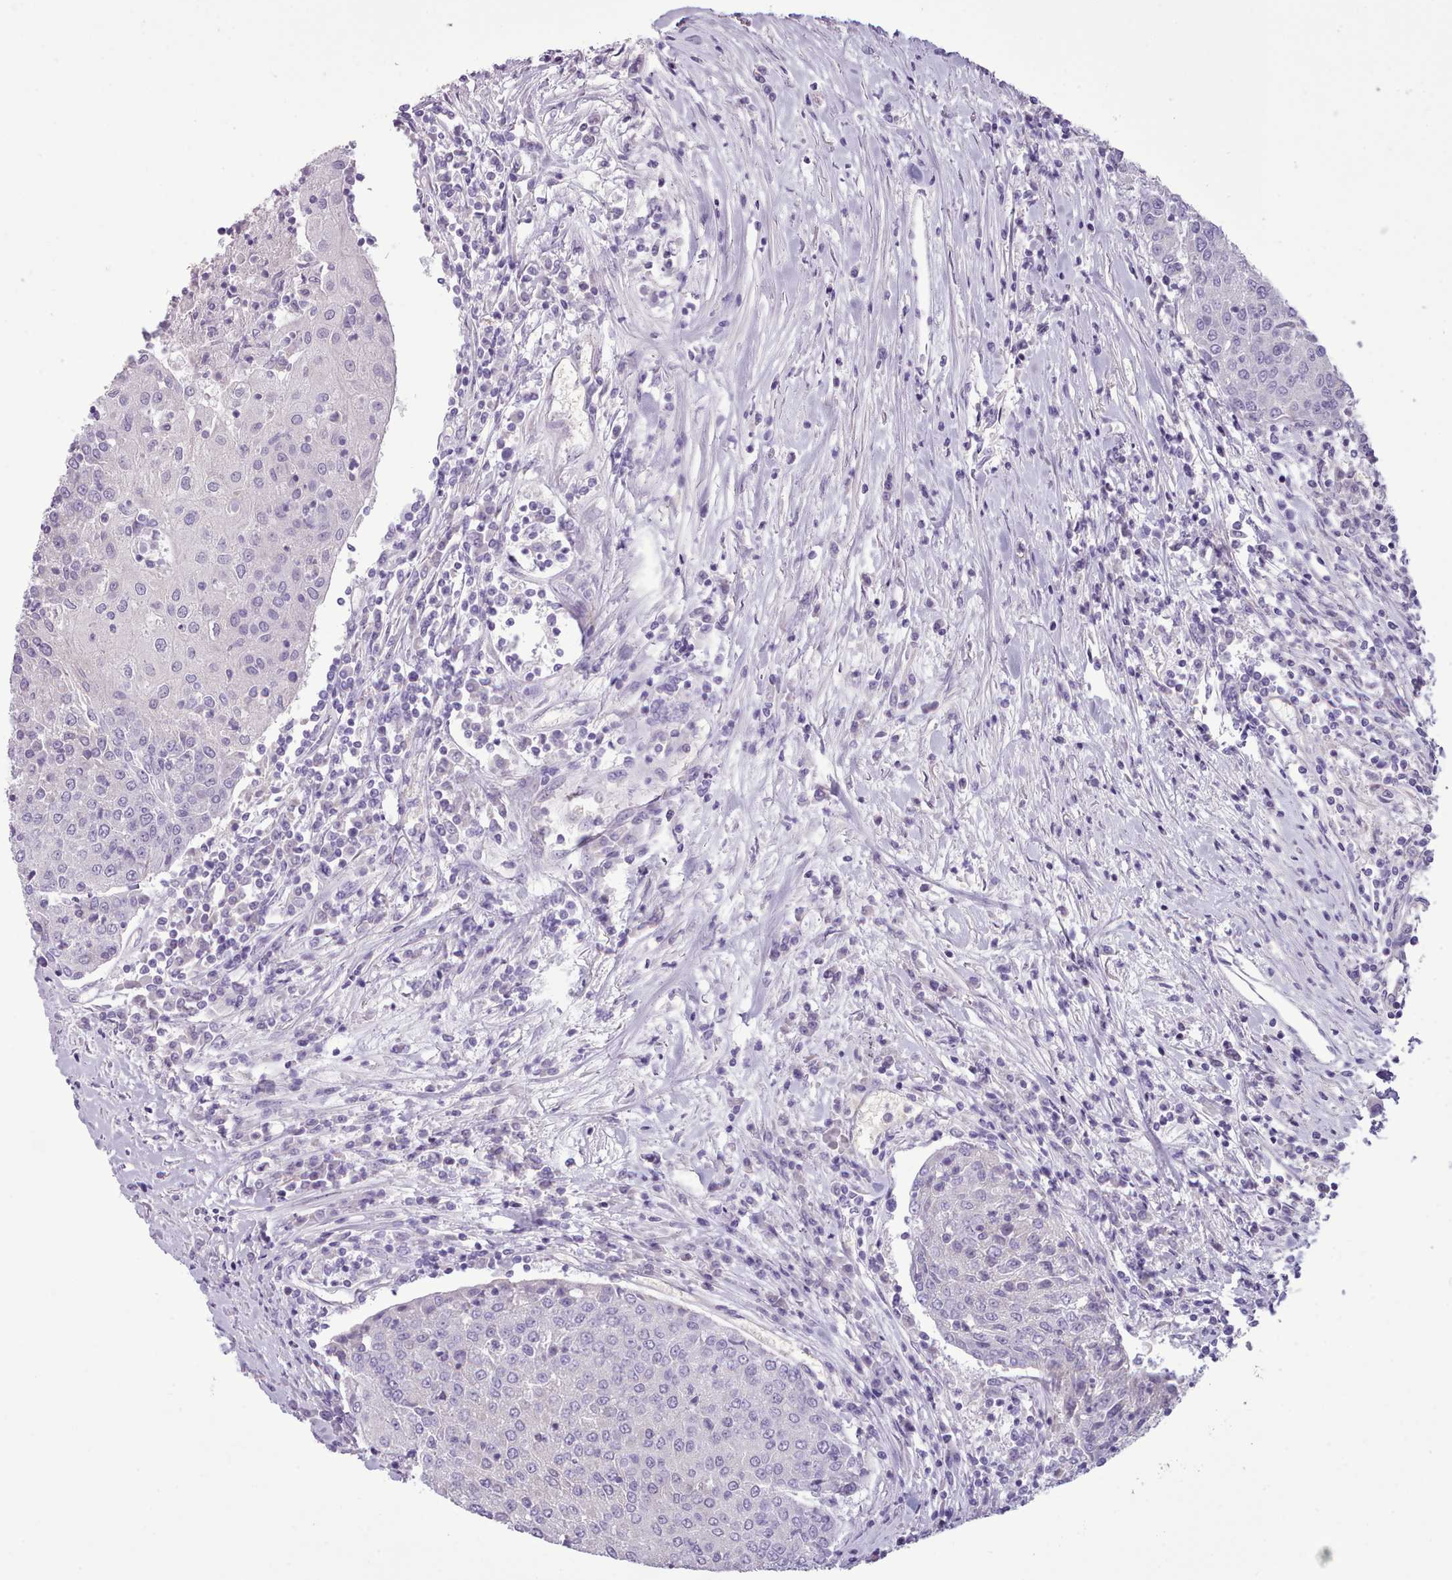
{"staining": {"intensity": "negative", "quantity": "none", "location": "none"}, "tissue": "urothelial cancer", "cell_type": "Tumor cells", "image_type": "cancer", "snomed": [{"axis": "morphology", "description": "Urothelial carcinoma, High grade"}, {"axis": "topography", "description": "Urinary bladder"}], "caption": "Immunohistochemistry (IHC) photomicrograph of neoplastic tissue: human urothelial carcinoma (high-grade) stained with DAB (3,3'-diaminobenzidine) shows no significant protein staining in tumor cells. Nuclei are stained in blue.", "gene": "AK4", "patient": {"sex": "female", "age": 85}}